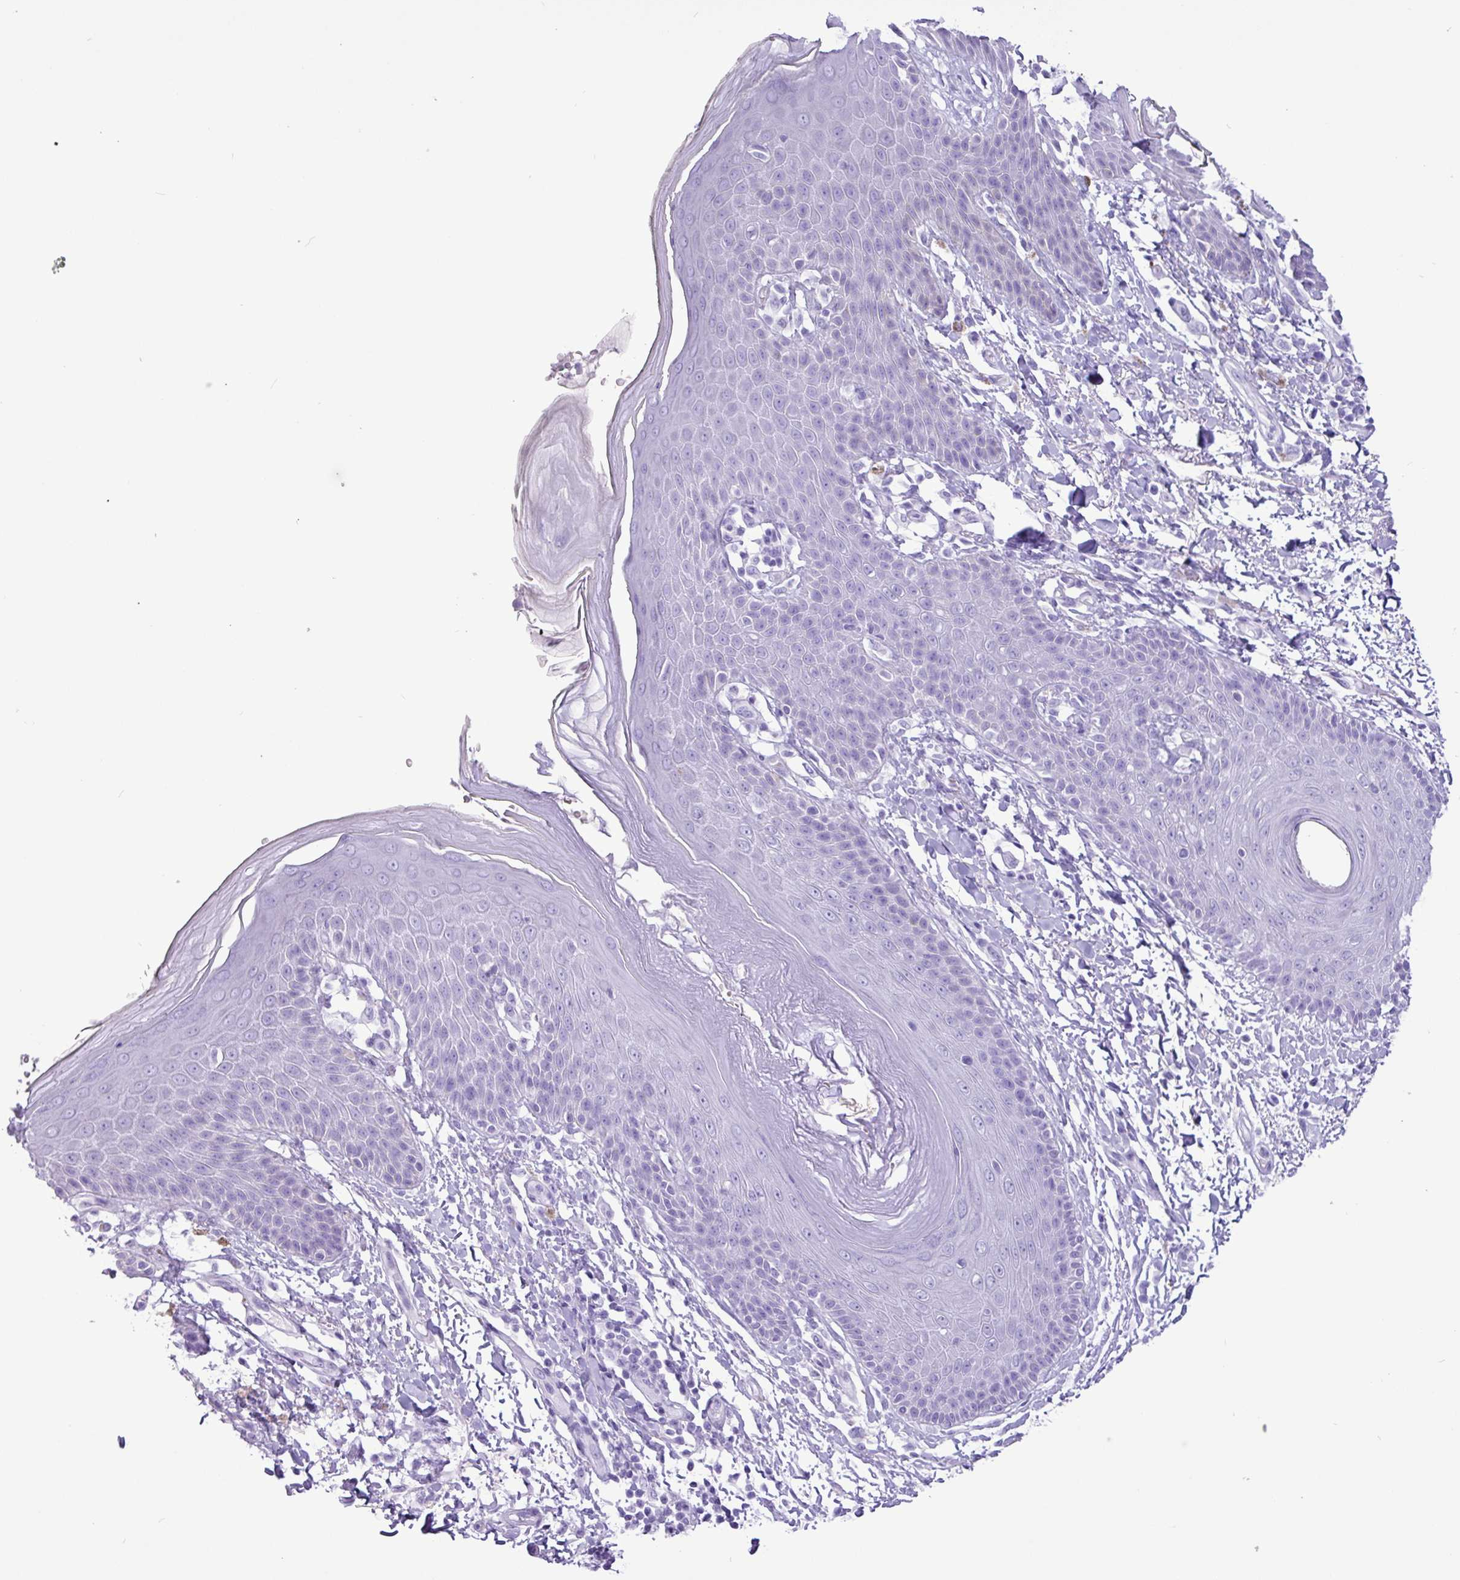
{"staining": {"intensity": "negative", "quantity": "none", "location": "none"}, "tissue": "skin", "cell_type": "Epidermal cells", "image_type": "normal", "snomed": [{"axis": "morphology", "description": "Normal tissue, NOS"}, {"axis": "topography", "description": "Peripheral nerve tissue"}], "caption": "Immunohistochemistry (IHC) micrograph of normal human skin stained for a protein (brown), which demonstrates no positivity in epidermal cells. Nuclei are stained in blue.", "gene": "CKMT2", "patient": {"sex": "male", "age": 51}}